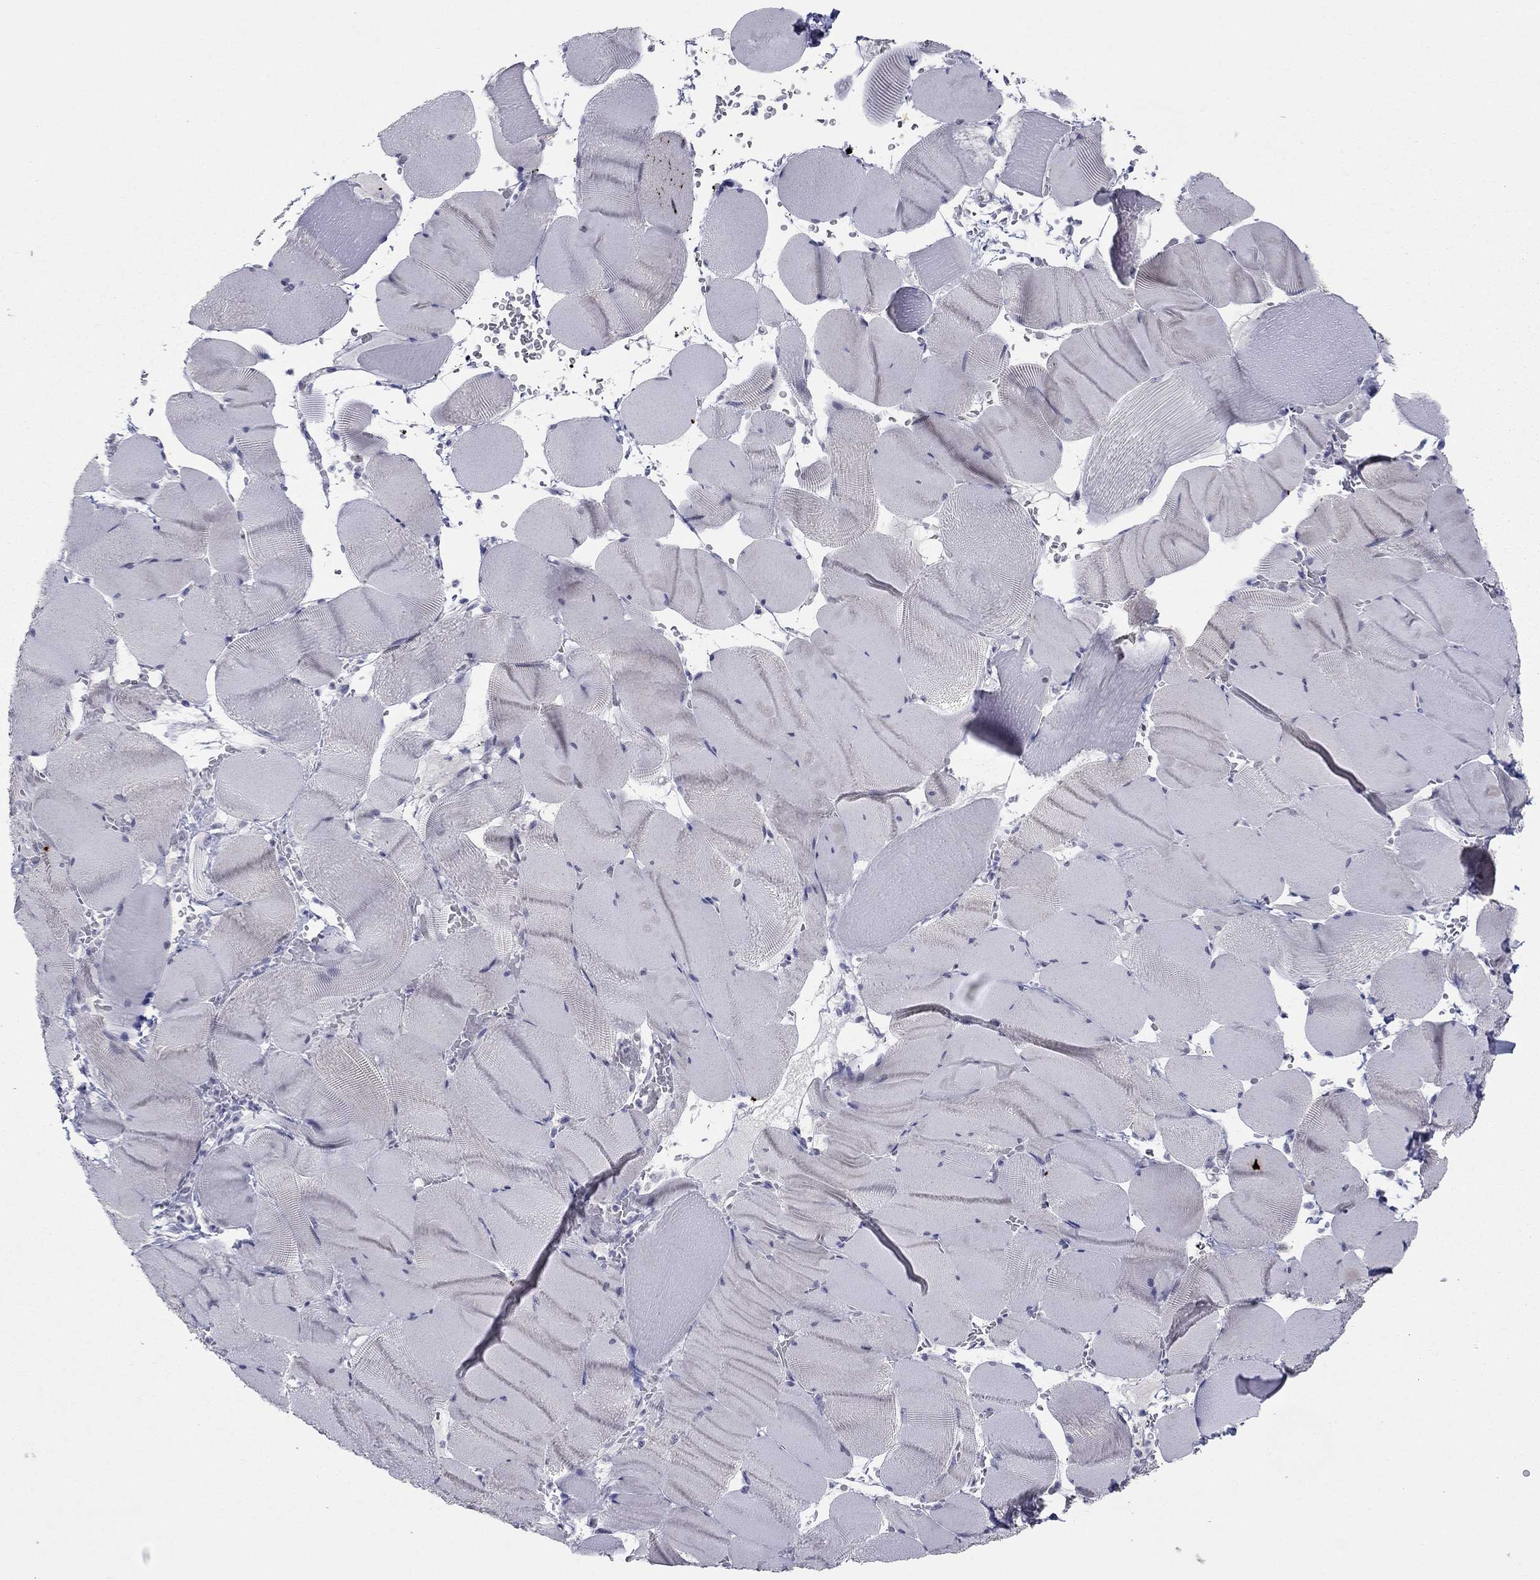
{"staining": {"intensity": "negative", "quantity": "none", "location": "none"}, "tissue": "skeletal muscle", "cell_type": "Myocytes", "image_type": "normal", "snomed": [{"axis": "morphology", "description": "Normal tissue, NOS"}, {"axis": "topography", "description": "Skeletal muscle"}], "caption": "Immunohistochemical staining of normal skeletal muscle reveals no significant staining in myocytes. (IHC, brightfield microscopy, high magnification).", "gene": "ITGAE", "patient": {"sex": "male", "age": 56}}